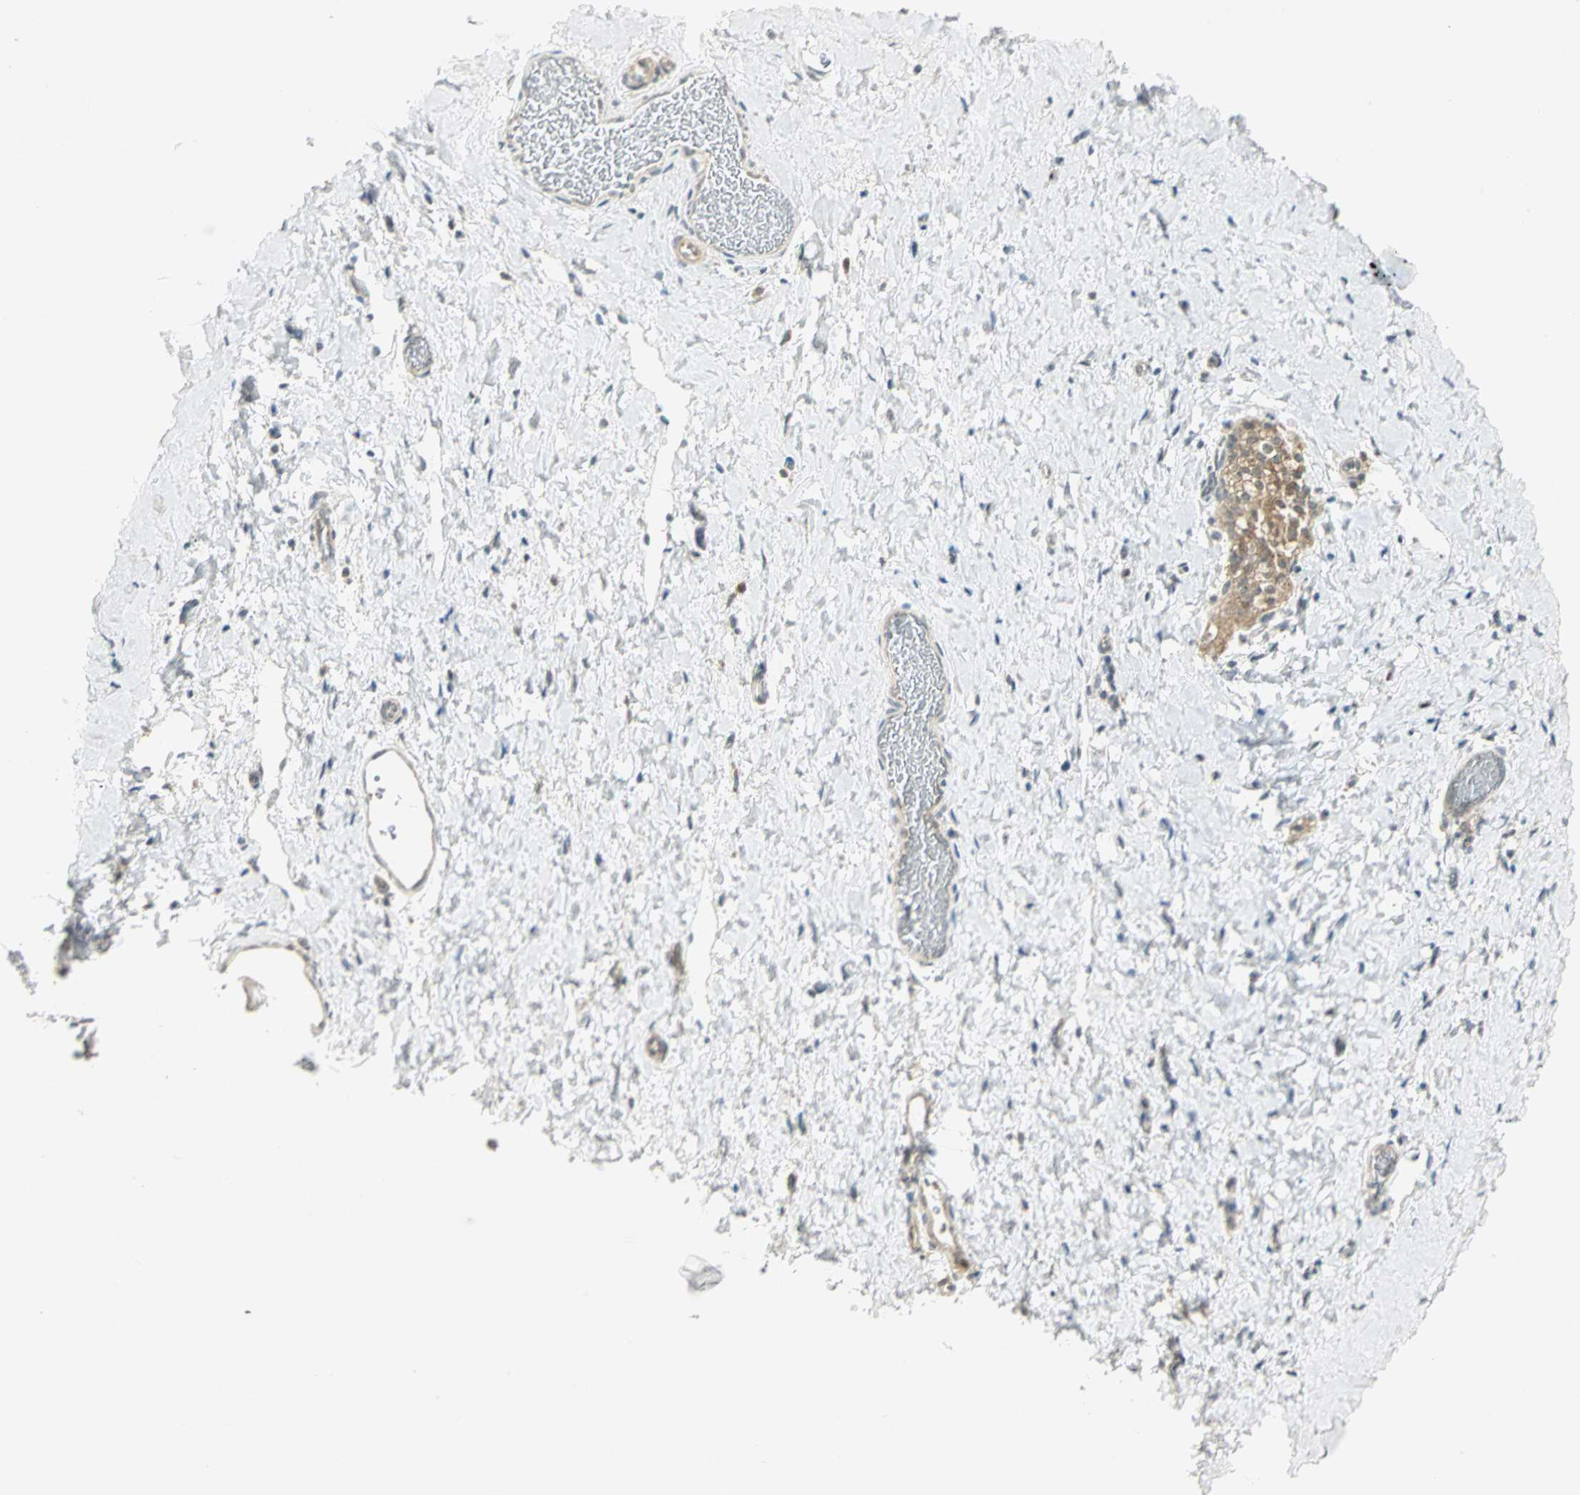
{"staining": {"intensity": "negative", "quantity": "none", "location": "none"}, "tissue": "smooth muscle", "cell_type": "Smooth muscle cells", "image_type": "normal", "snomed": [{"axis": "morphology", "description": "Normal tissue, NOS"}, {"axis": "topography", "description": "Smooth muscle"}], "caption": "A high-resolution micrograph shows immunohistochemistry (IHC) staining of unremarkable smooth muscle, which reveals no significant positivity in smooth muscle cells.", "gene": "MAPK8IP3", "patient": {"sex": "male", "age": 16}}